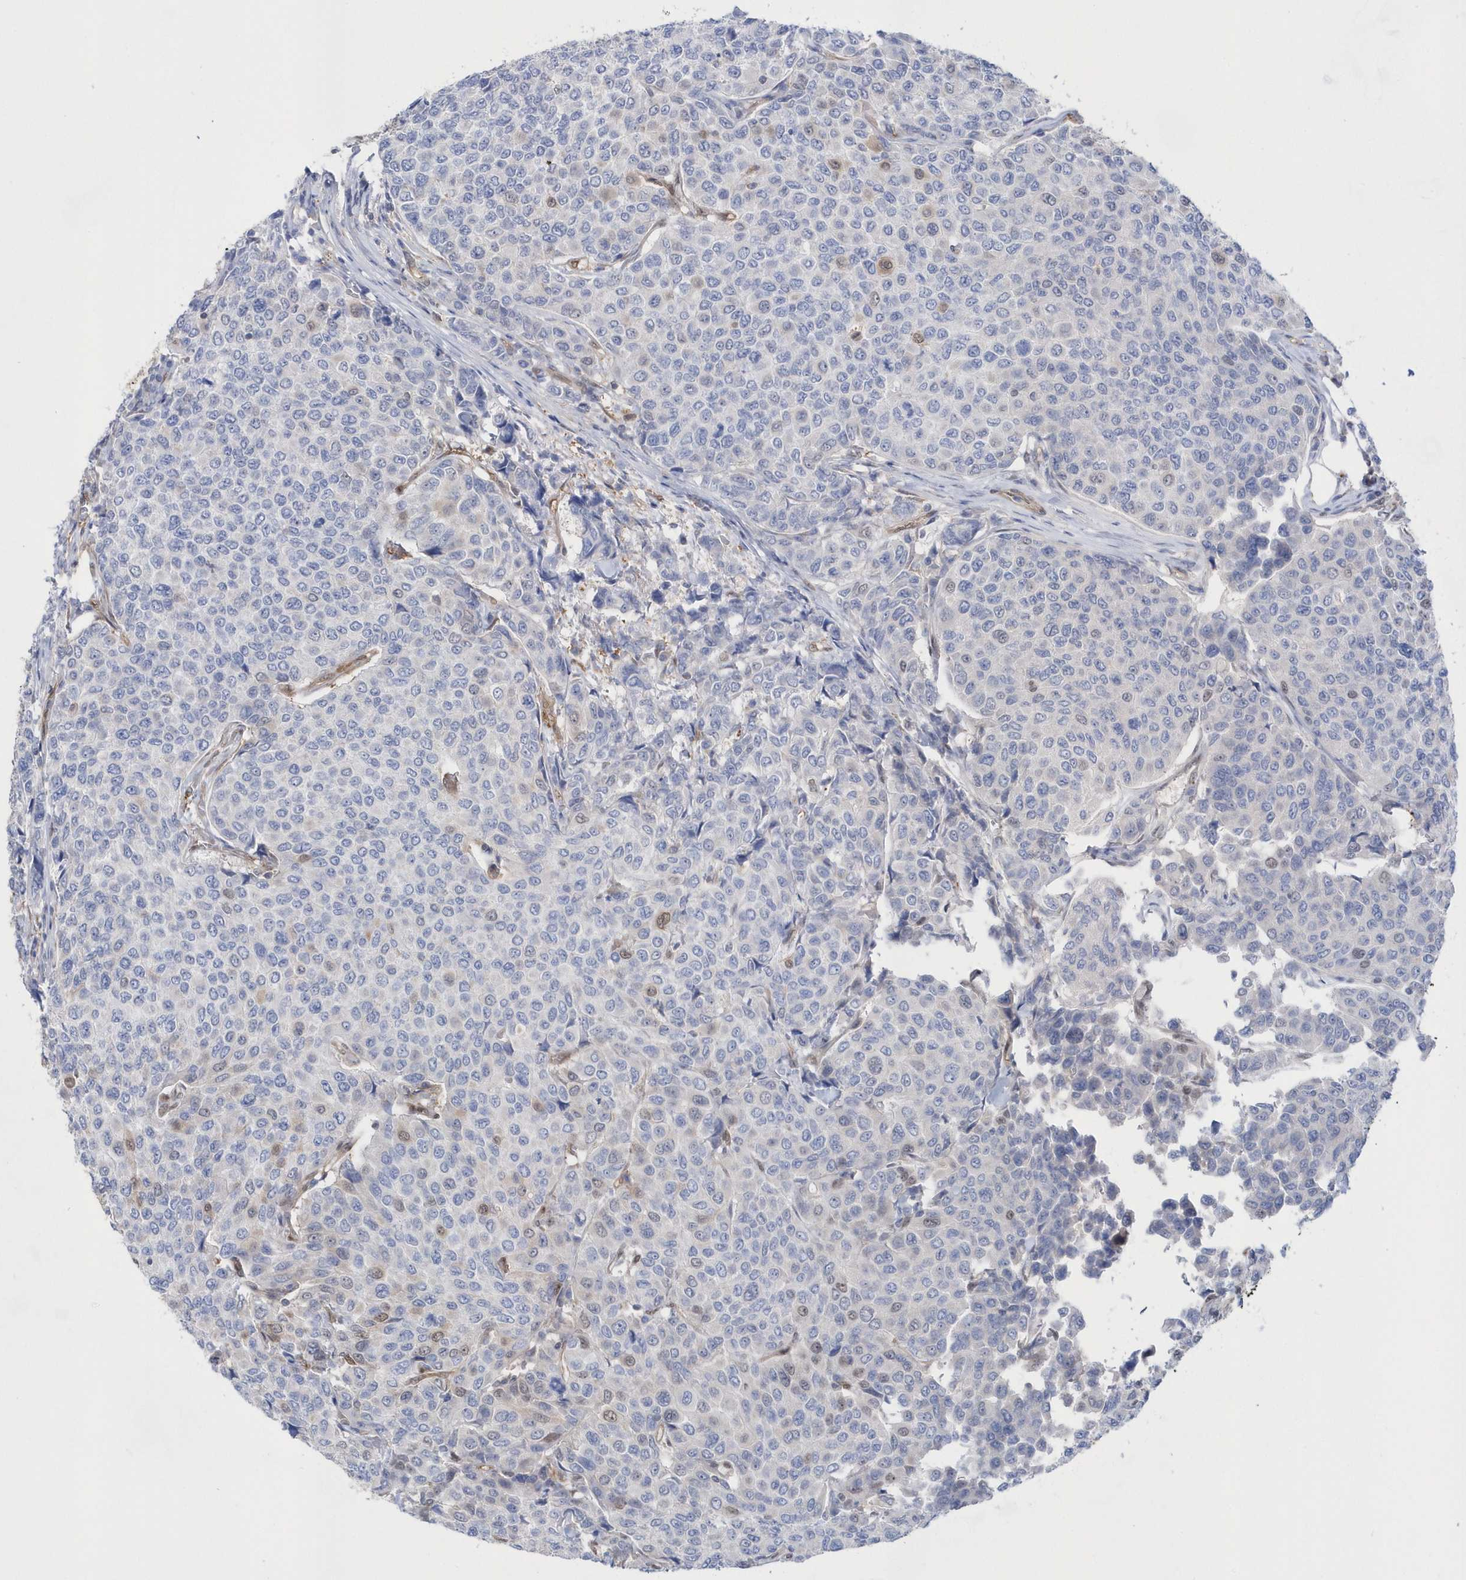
{"staining": {"intensity": "negative", "quantity": "none", "location": "none"}, "tissue": "breast cancer", "cell_type": "Tumor cells", "image_type": "cancer", "snomed": [{"axis": "morphology", "description": "Duct carcinoma"}, {"axis": "topography", "description": "Breast"}], "caption": "An immunohistochemistry (IHC) histopathology image of breast cancer (infiltrating ductal carcinoma) is shown. There is no staining in tumor cells of breast cancer (infiltrating ductal carcinoma). Nuclei are stained in blue.", "gene": "BDH2", "patient": {"sex": "female", "age": 55}}